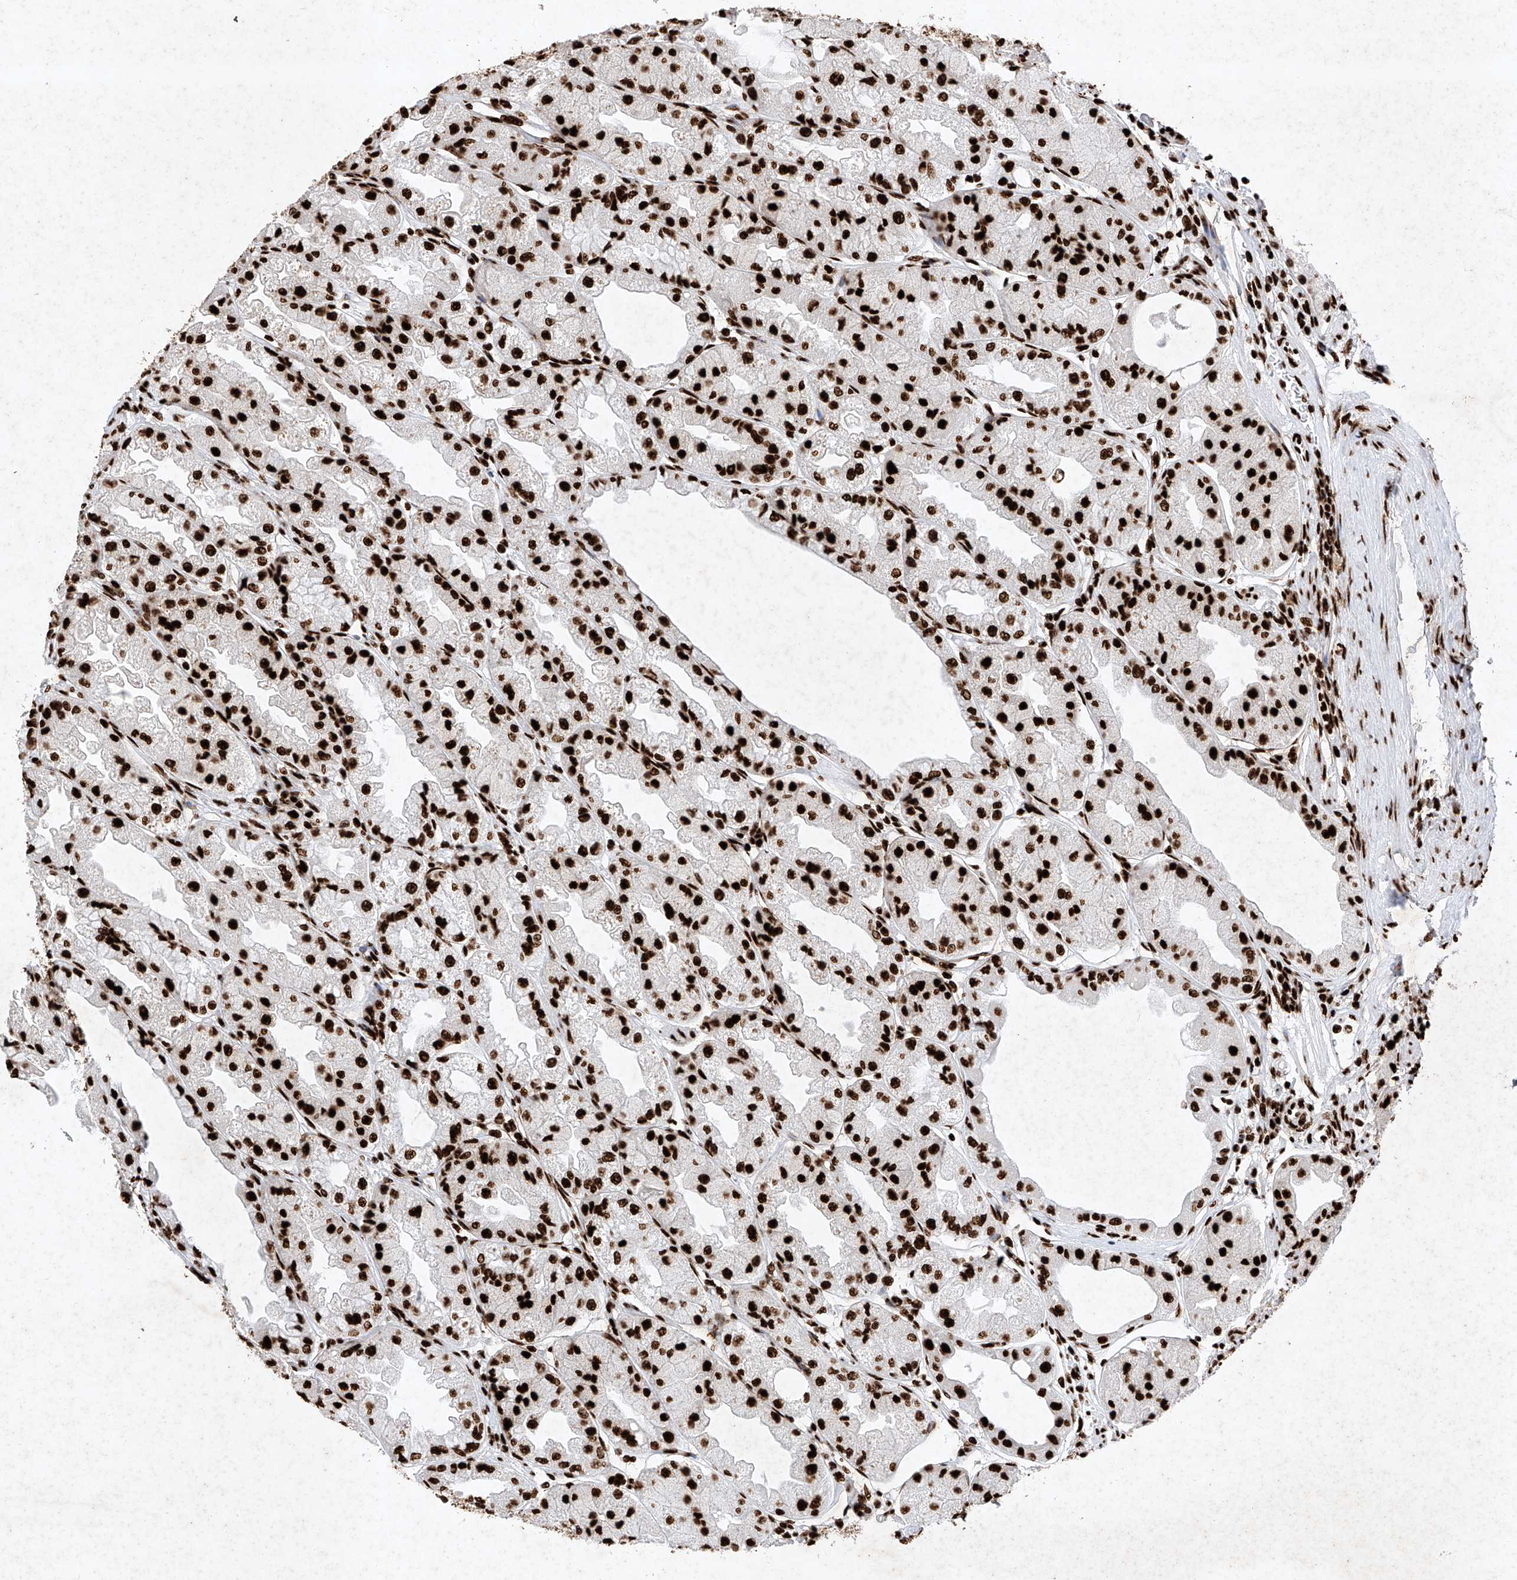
{"staining": {"intensity": "strong", "quantity": ">75%", "location": "nuclear"}, "tissue": "stomach", "cell_type": "Glandular cells", "image_type": "normal", "snomed": [{"axis": "morphology", "description": "Normal tissue, NOS"}, {"axis": "topography", "description": "Stomach, upper"}], "caption": "This is an image of IHC staining of unremarkable stomach, which shows strong expression in the nuclear of glandular cells.", "gene": "SRSF6", "patient": {"sex": "male", "age": 47}}